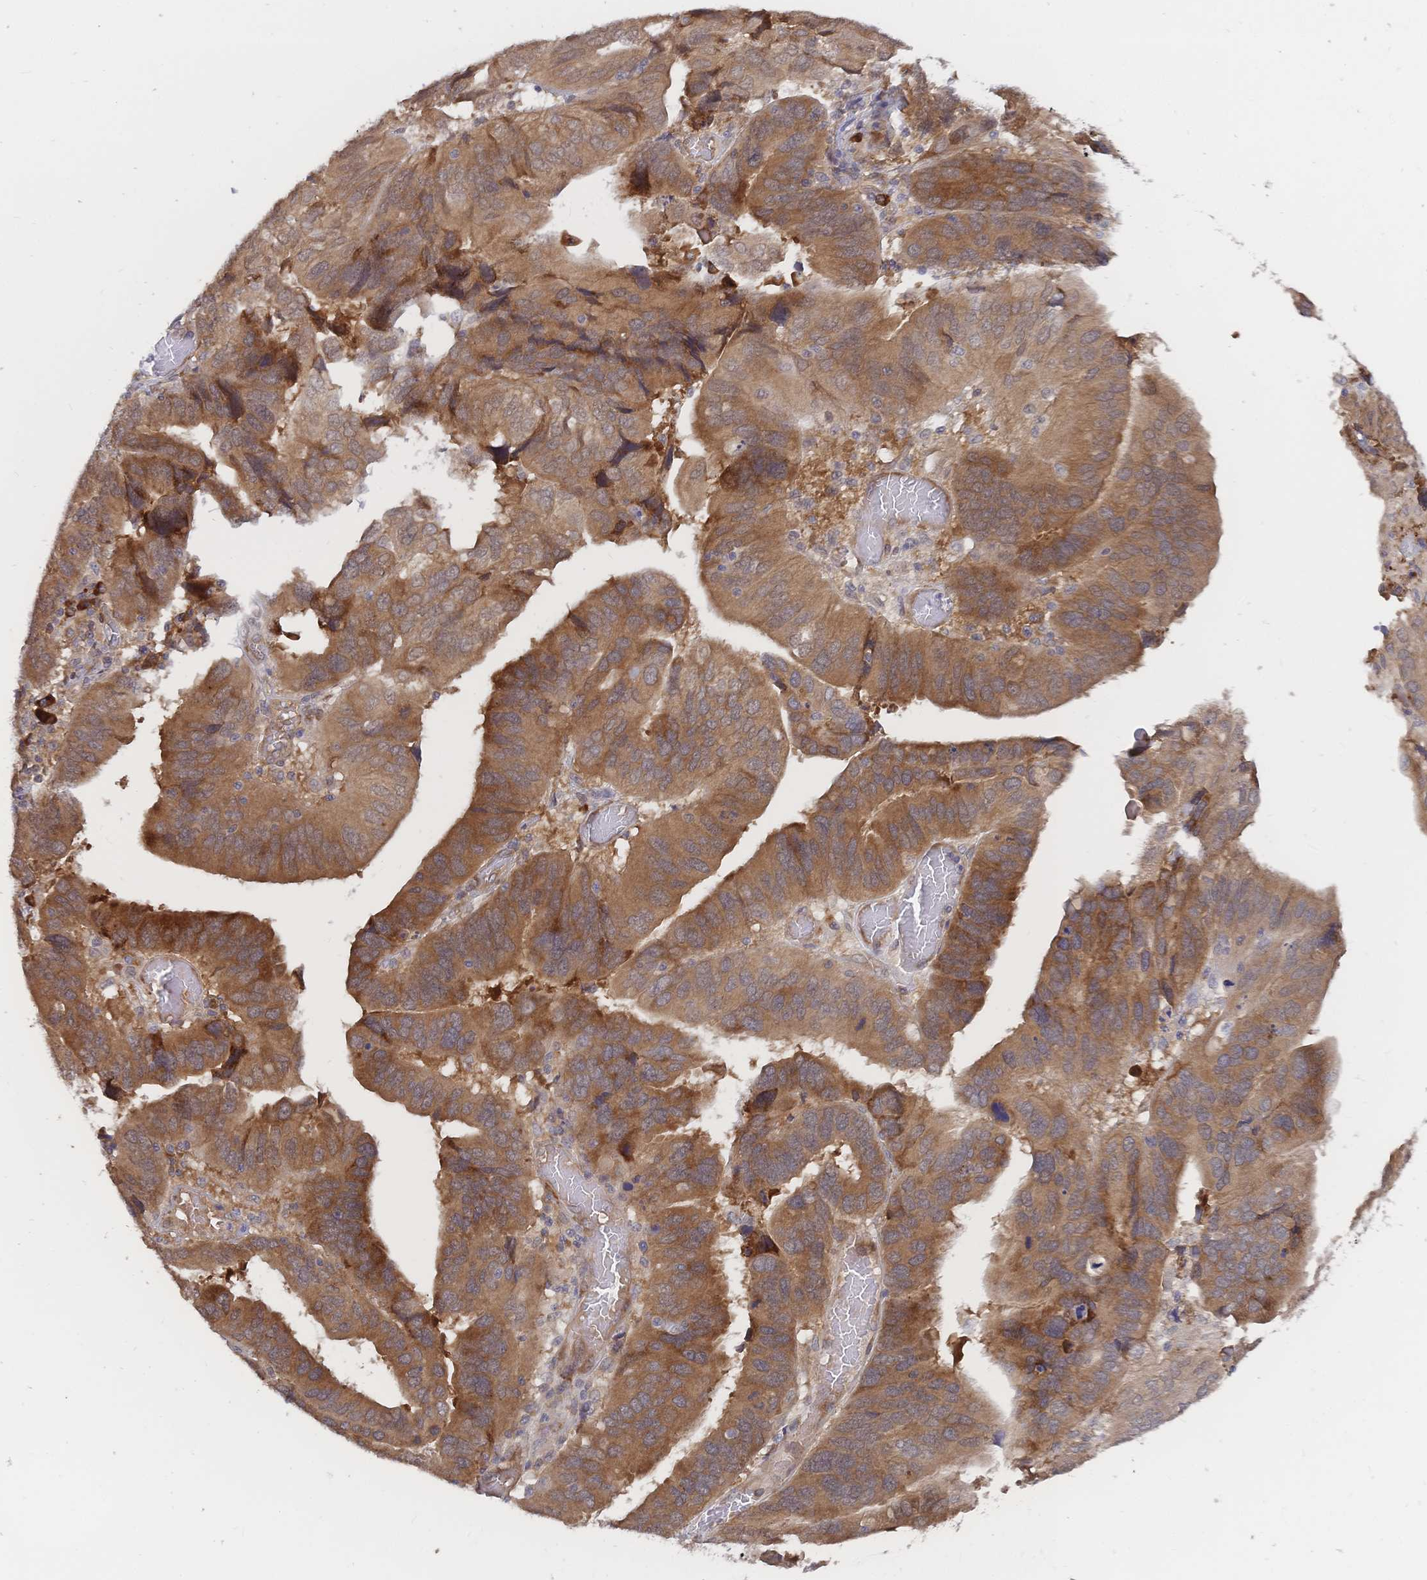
{"staining": {"intensity": "moderate", "quantity": ">75%", "location": "cytoplasmic/membranous"}, "tissue": "ovarian cancer", "cell_type": "Tumor cells", "image_type": "cancer", "snomed": [{"axis": "morphology", "description": "Cystadenocarcinoma, serous, NOS"}, {"axis": "topography", "description": "Ovary"}], "caption": "Ovarian cancer (serous cystadenocarcinoma) was stained to show a protein in brown. There is medium levels of moderate cytoplasmic/membranous positivity in approximately >75% of tumor cells.", "gene": "LMO4", "patient": {"sex": "female", "age": 79}}